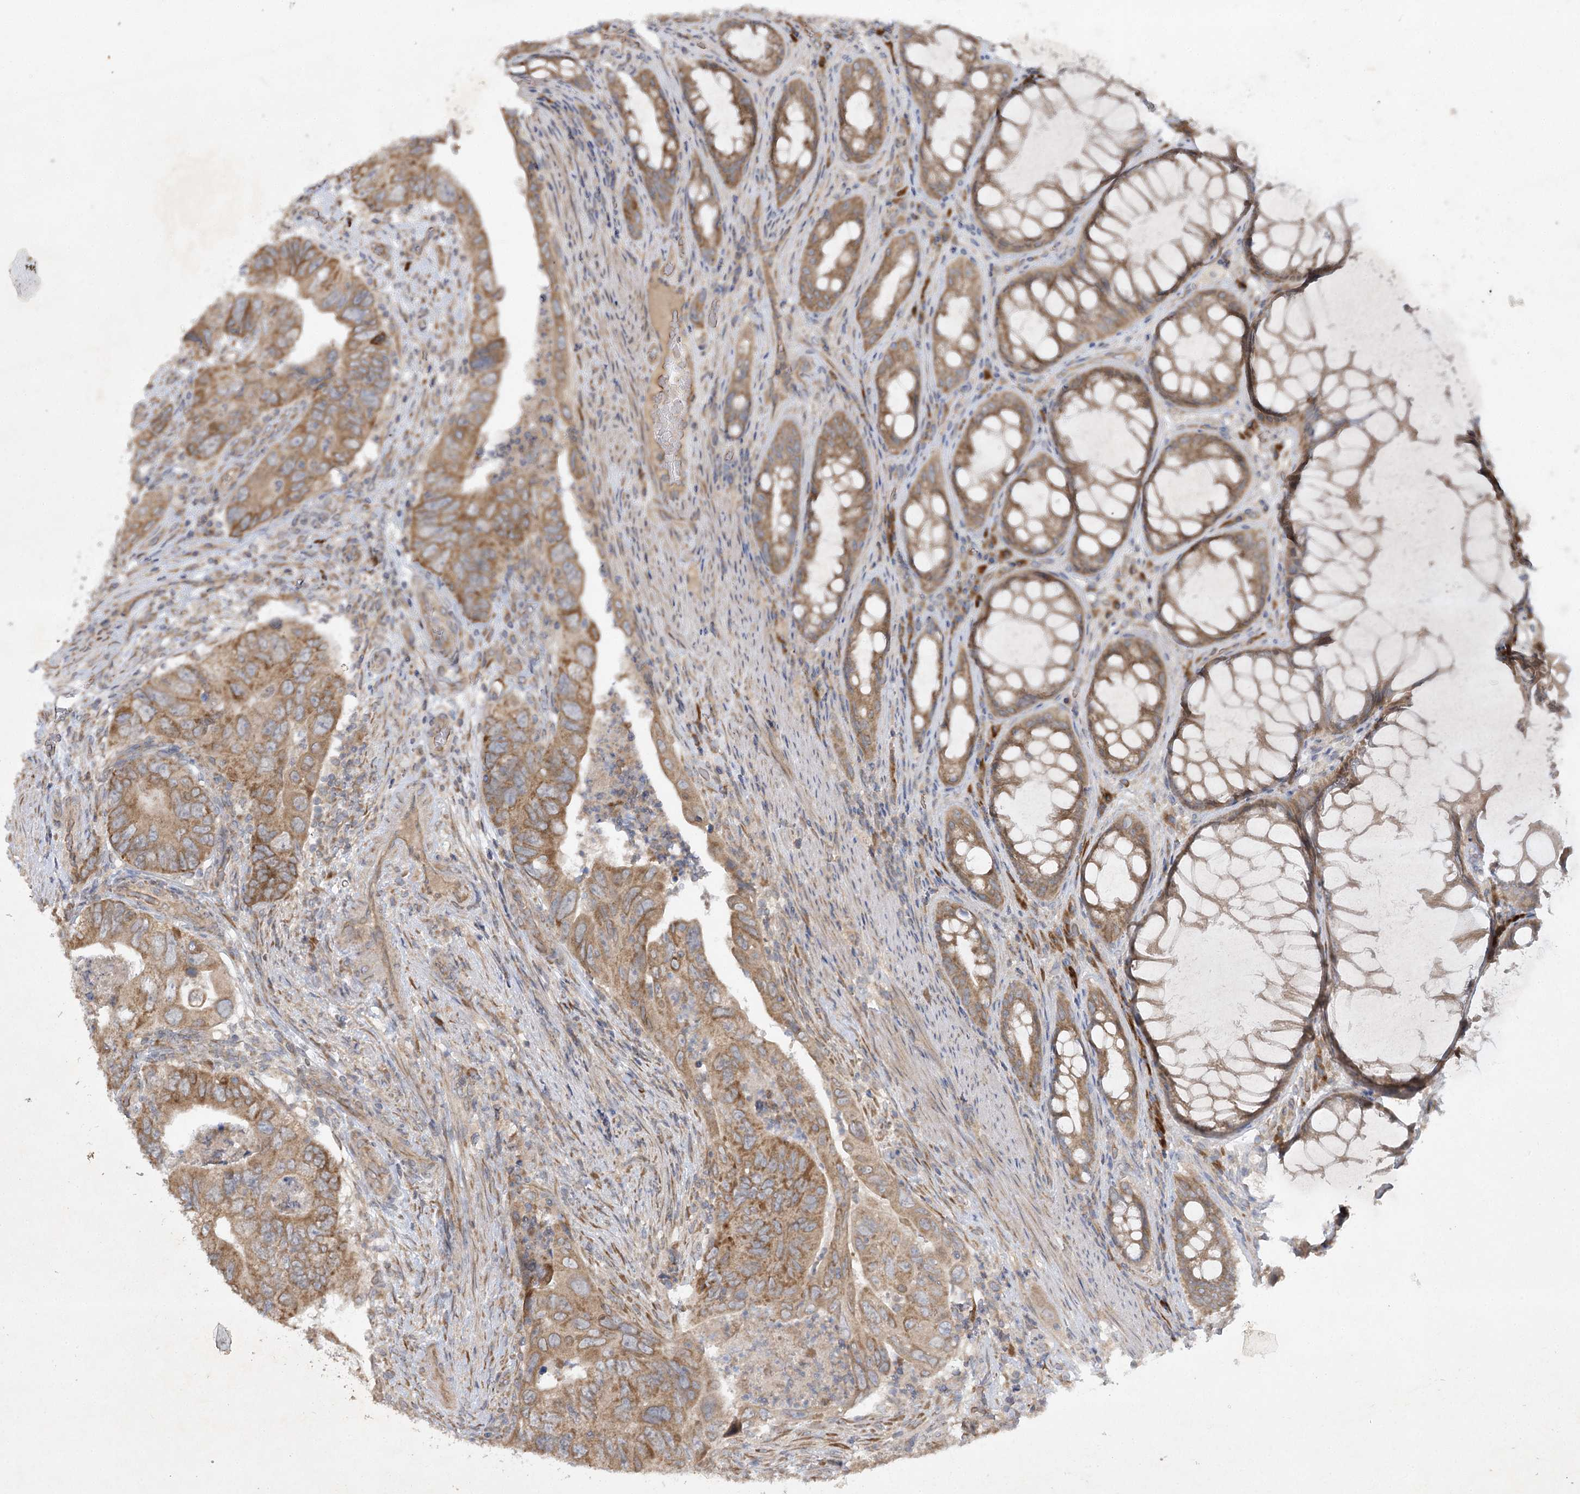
{"staining": {"intensity": "moderate", "quantity": ">75%", "location": "cytoplasmic/membranous"}, "tissue": "colorectal cancer", "cell_type": "Tumor cells", "image_type": "cancer", "snomed": [{"axis": "morphology", "description": "Adenocarcinoma, NOS"}, {"axis": "topography", "description": "Rectum"}], "caption": "Colorectal adenocarcinoma stained for a protein exhibits moderate cytoplasmic/membranous positivity in tumor cells.", "gene": "TRAF3IP1", "patient": {"sex": "male", "age": 63}}